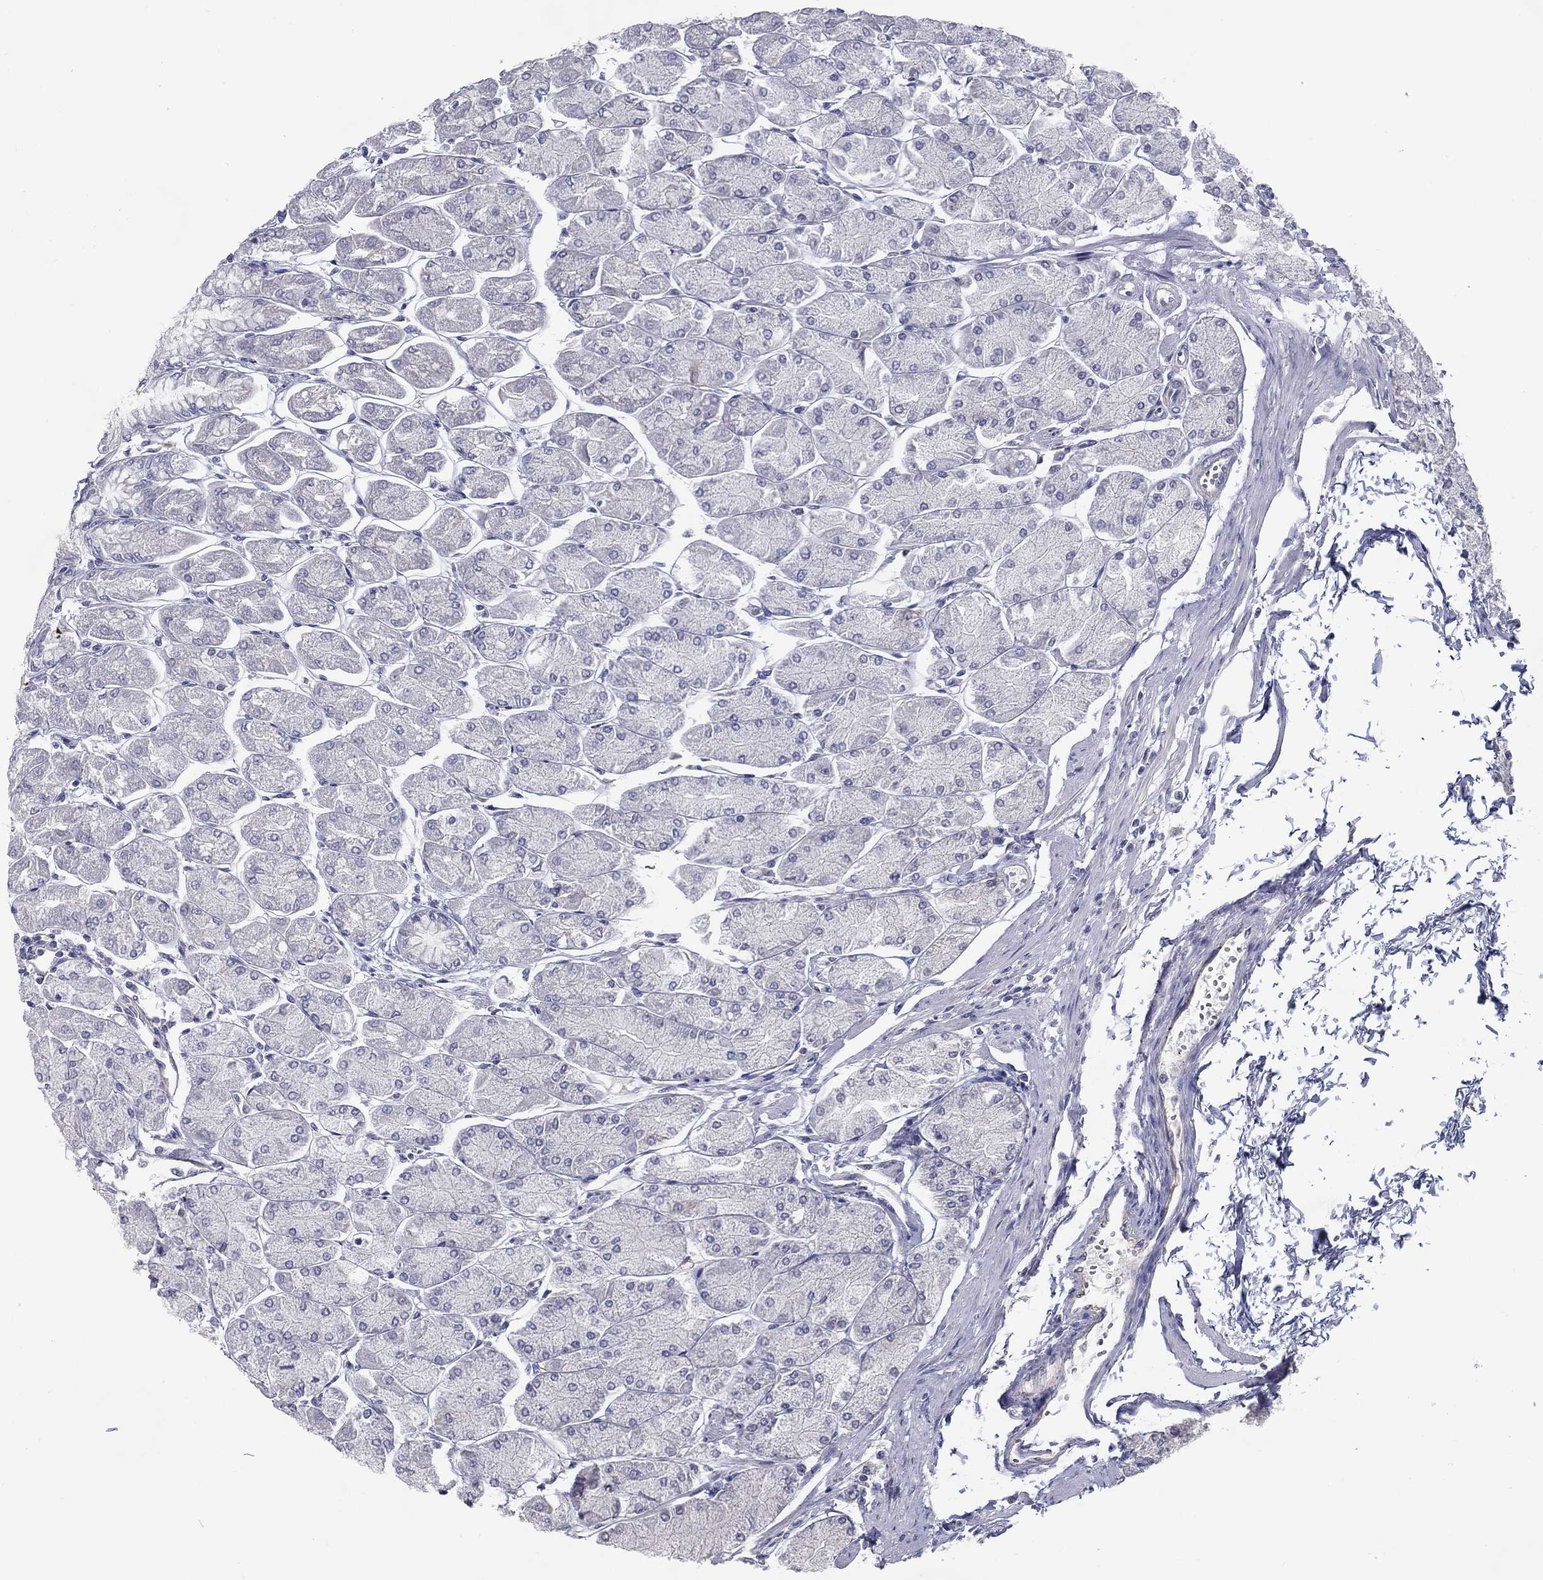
{"staining": {"intensity": "negative", "quantity": "none", "location": "none"}, "tissue": "stomach", "cell_type": "Glandular cells", "image_type": "normal", "snomed": [{"axis": "morphology", "description": "Normal tissue, NOS"}, {"axis": "topography", "description": "Stomach, upper"}], "caption": "This is a micrograph of IHC staining of normal stomach, which shows no staining in glandular cells.", "gene": "C19orf18", "patient": {"sex": "male", "age": 60}}